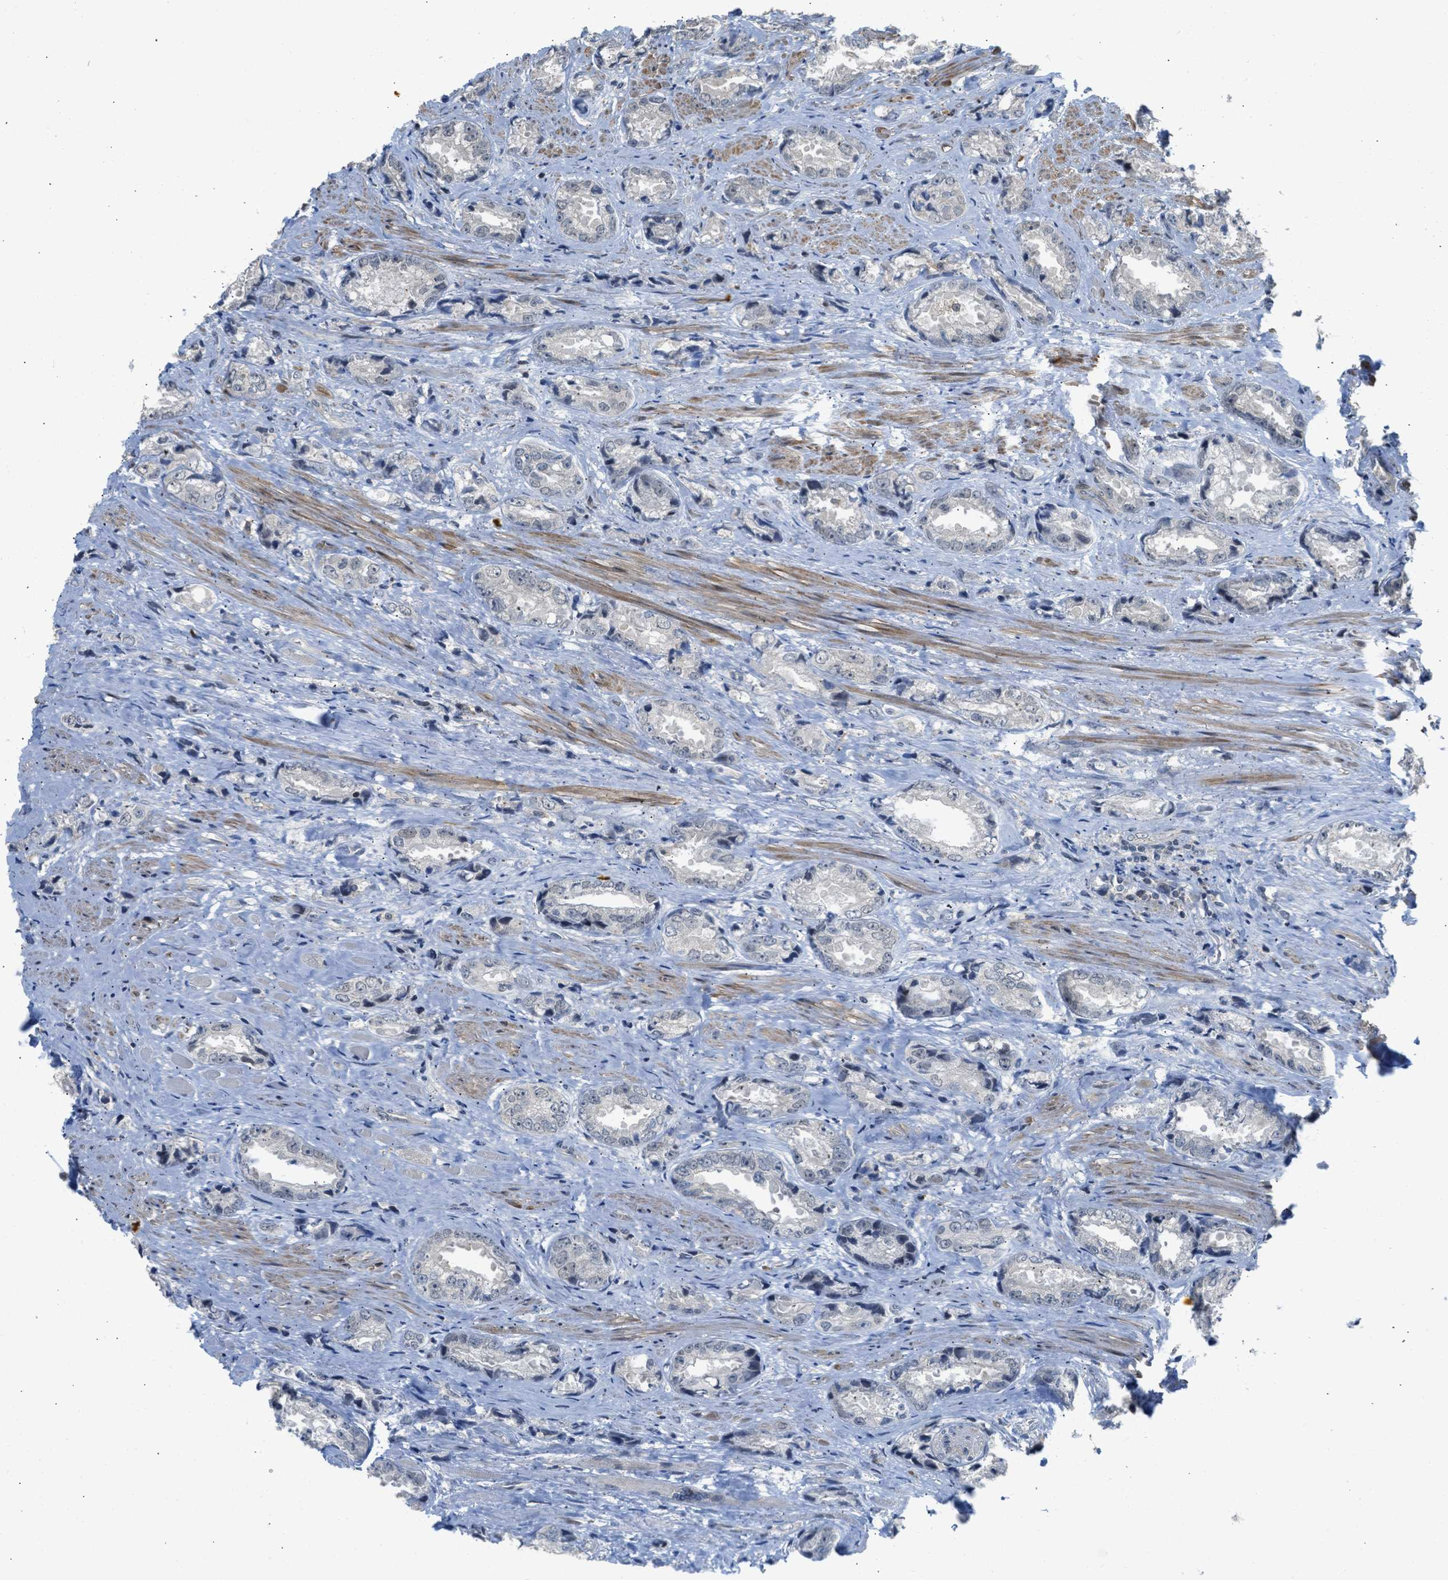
{"staining": {"intensity": "negative", "quantity": "none", "location": "none"}, "tissue": "prostate cancer", "cell_type": "Tumor cells", "image_type": "cancer", "snomed": [{"axis": "morphology", "description": "Adenocarcinoma, High grade"}, {"axis": "topography", "description": "Prostate"}], "caption": "The immunohistochemistry (IHC) histopathology image has no significant expression in tumor cells of prostate high-grade adenocarcinoma tissue. The staining is performed using DAB (3,3'-diaminobenzidine) brown chromogen with nuclei counter-stained in using hematoxylin.", "gene": "TTBK2", "patient": {"sex": "male", "age": 61}}